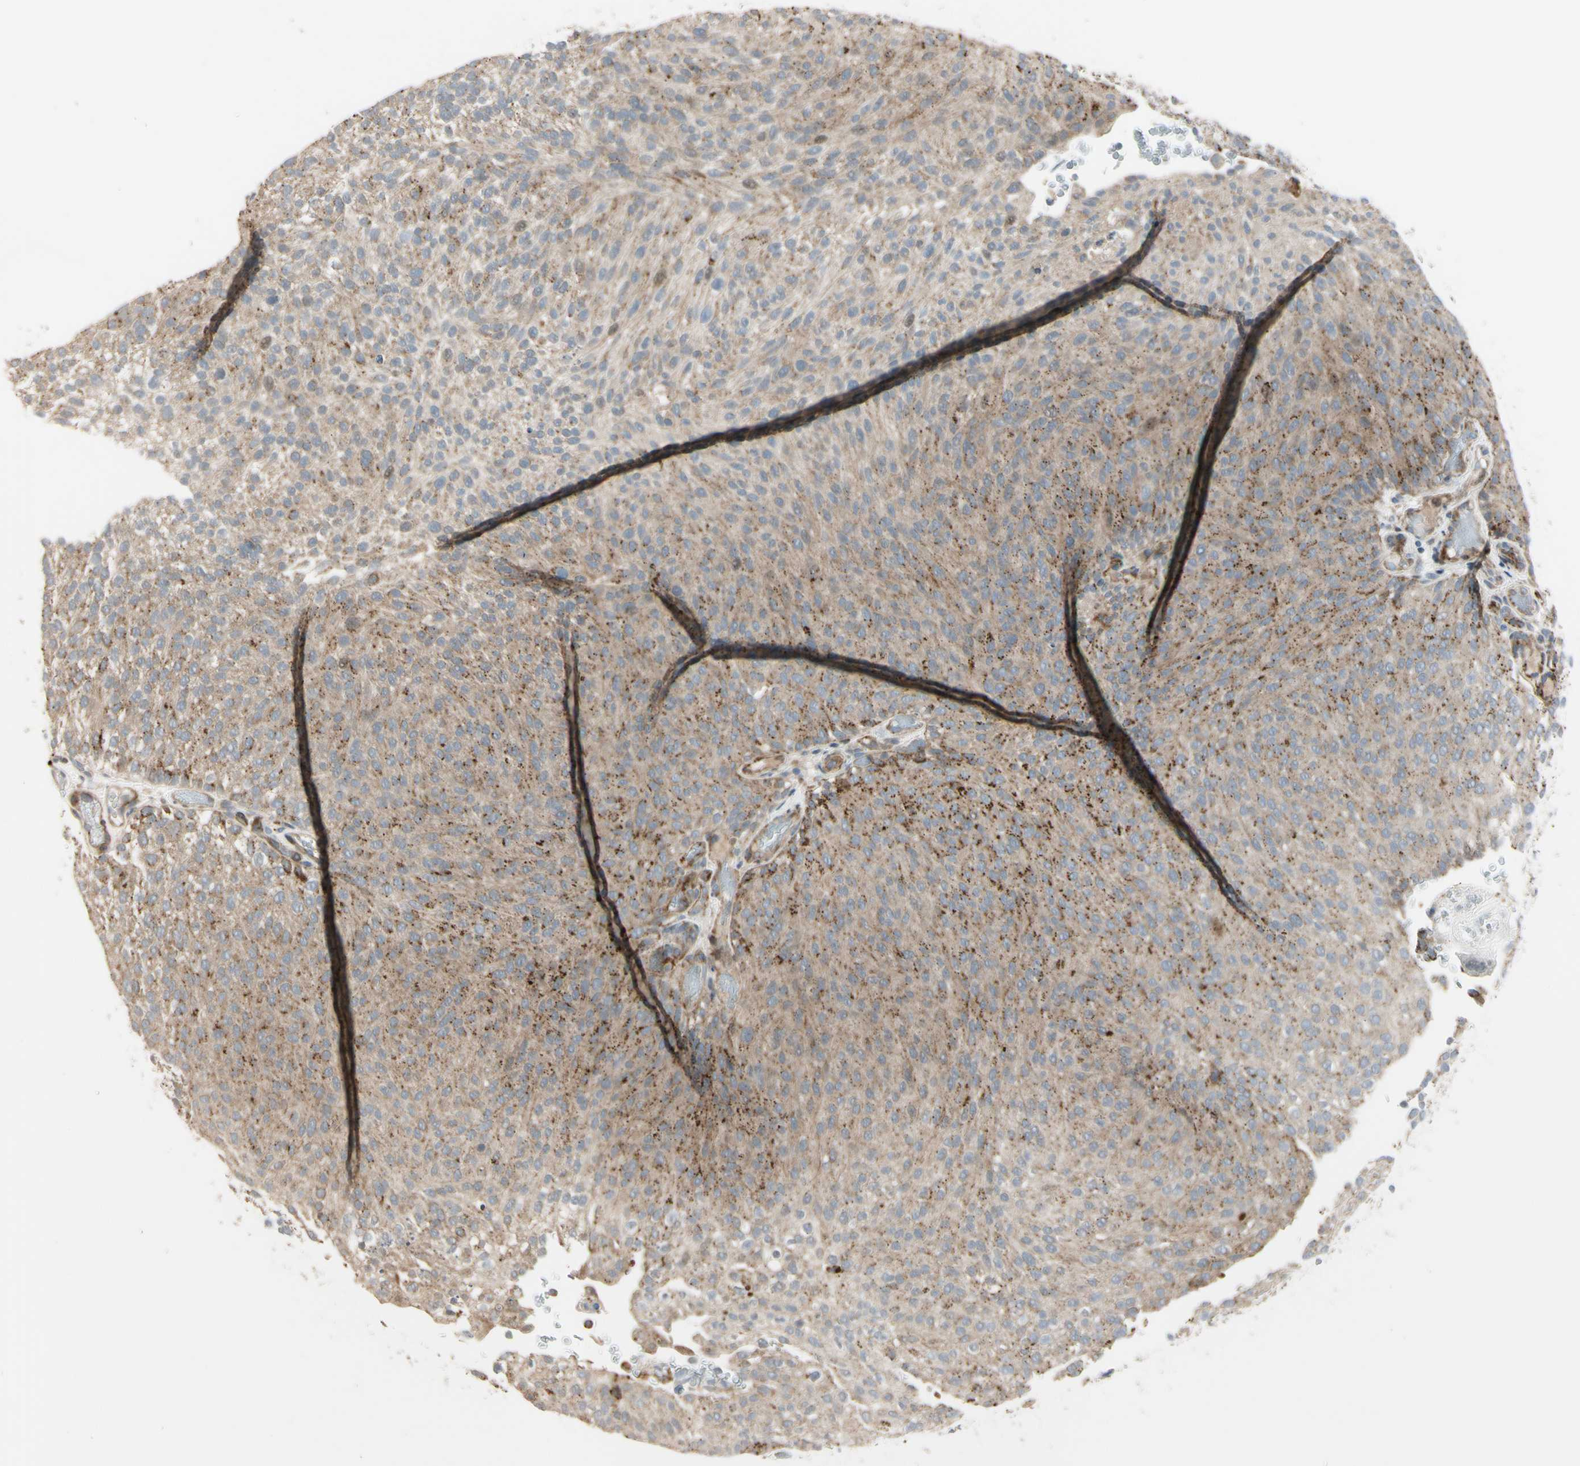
{"staining": {"intensity": "moderate", "quantity": "<25%", "location": "cytoplasmic/membranous"}, "tissue": "urothelial cancer", "cell_type": "Tumor cells", "image_type": "cancer", "snomed": [{"axis": "morphology", "description": "Urothelial carcinoma, Low grade"}, {"axis": "topography", "description": "Urinary bladder"}], "caption": "This is a photomicrograph of immunohistochemistry staining of urothelial cancer, which shows moderate positivity in the cytoplasmic/membranous of tumor cells.", "gene": "NDFIP1", "patient": {"sex": "male", "age": 78}}